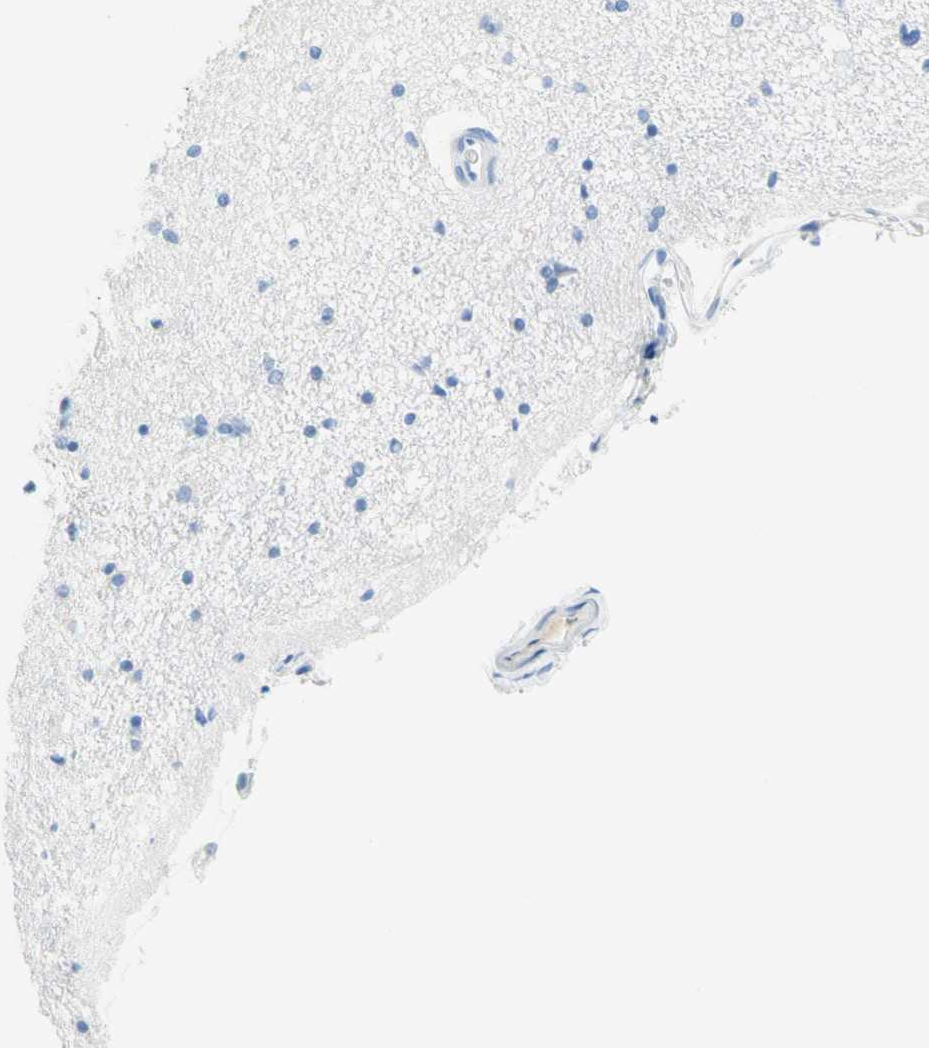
{"staining": {"intensity": "negative", "quantity": "none", "location": "none"}, "tissue": "hippocampus", "cell_type": "Glial cells", "image_type": "normal", "snomed": [{"axis": "morphology", "description": "Normal tissue, NOS"}, {"axis": "topography", "description": "Hippocampus"}], "caption": "This is an immunohistochemistry image of benign human hippocampus. There is no staining in glial cells.", "gene": "IL6ST", "patient": {"sex": "female", "age": 54}}